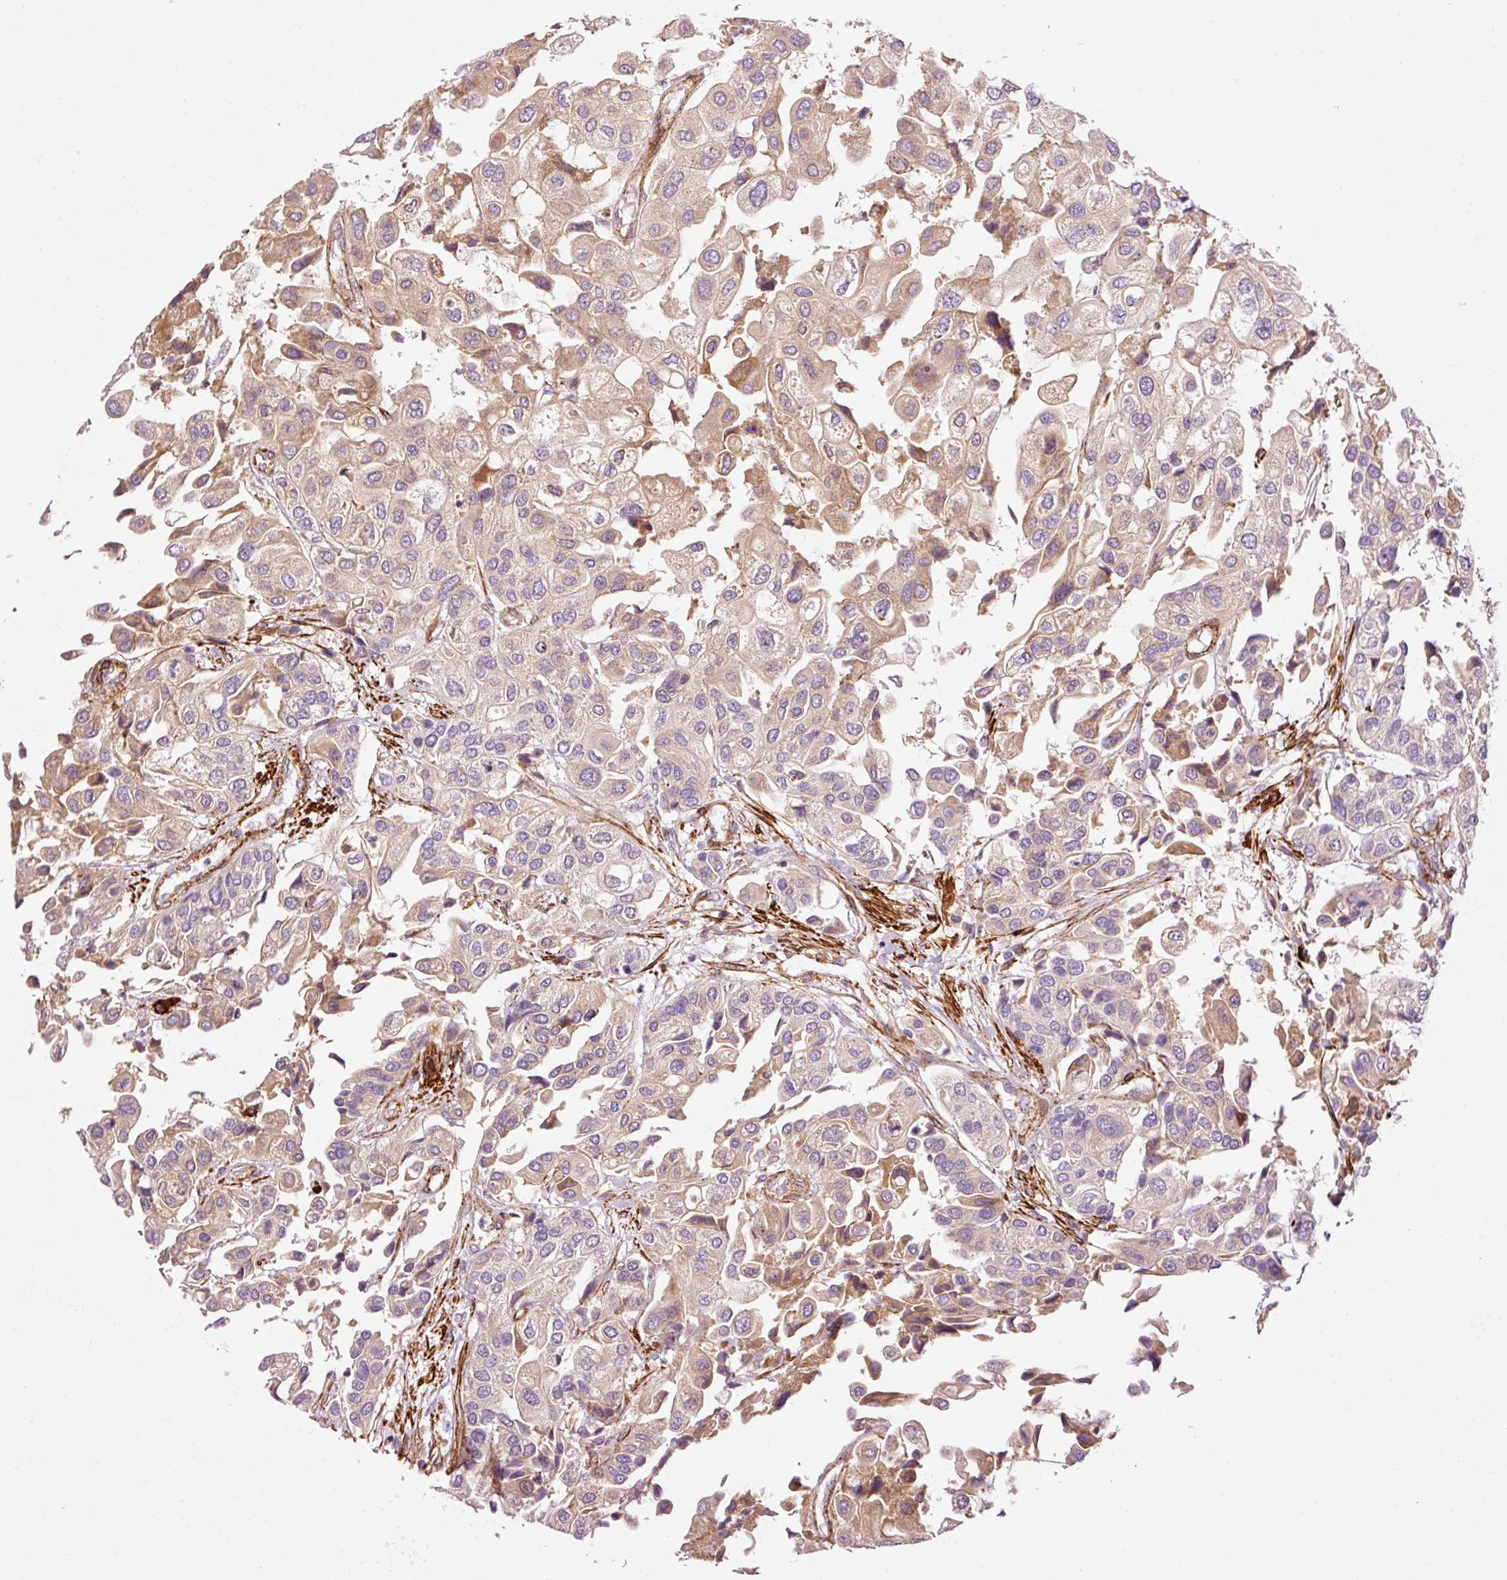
{"staining": {"intensity": "moderate", "quantity": "25%-75%", "location": "cytoplasmic/membranous"}, "tissue": "urothelial cancer", "cell_type": "Tumor cells", "image_type": "cancer", "snomed": [{"axis": "morphology", "description": "Urothelial carcinoma, High grade"}, {"axis": "topography", "description": "Urinary bladder"}], "caption": "Protein expression analysis of human urothelial cancer reveals moderate cytoplasmic/membranous positivity in approximately 25%-75% of tumor cells.", "gene": "ANKRD20A1", "patient": {"sex": "female", "age": 64}}